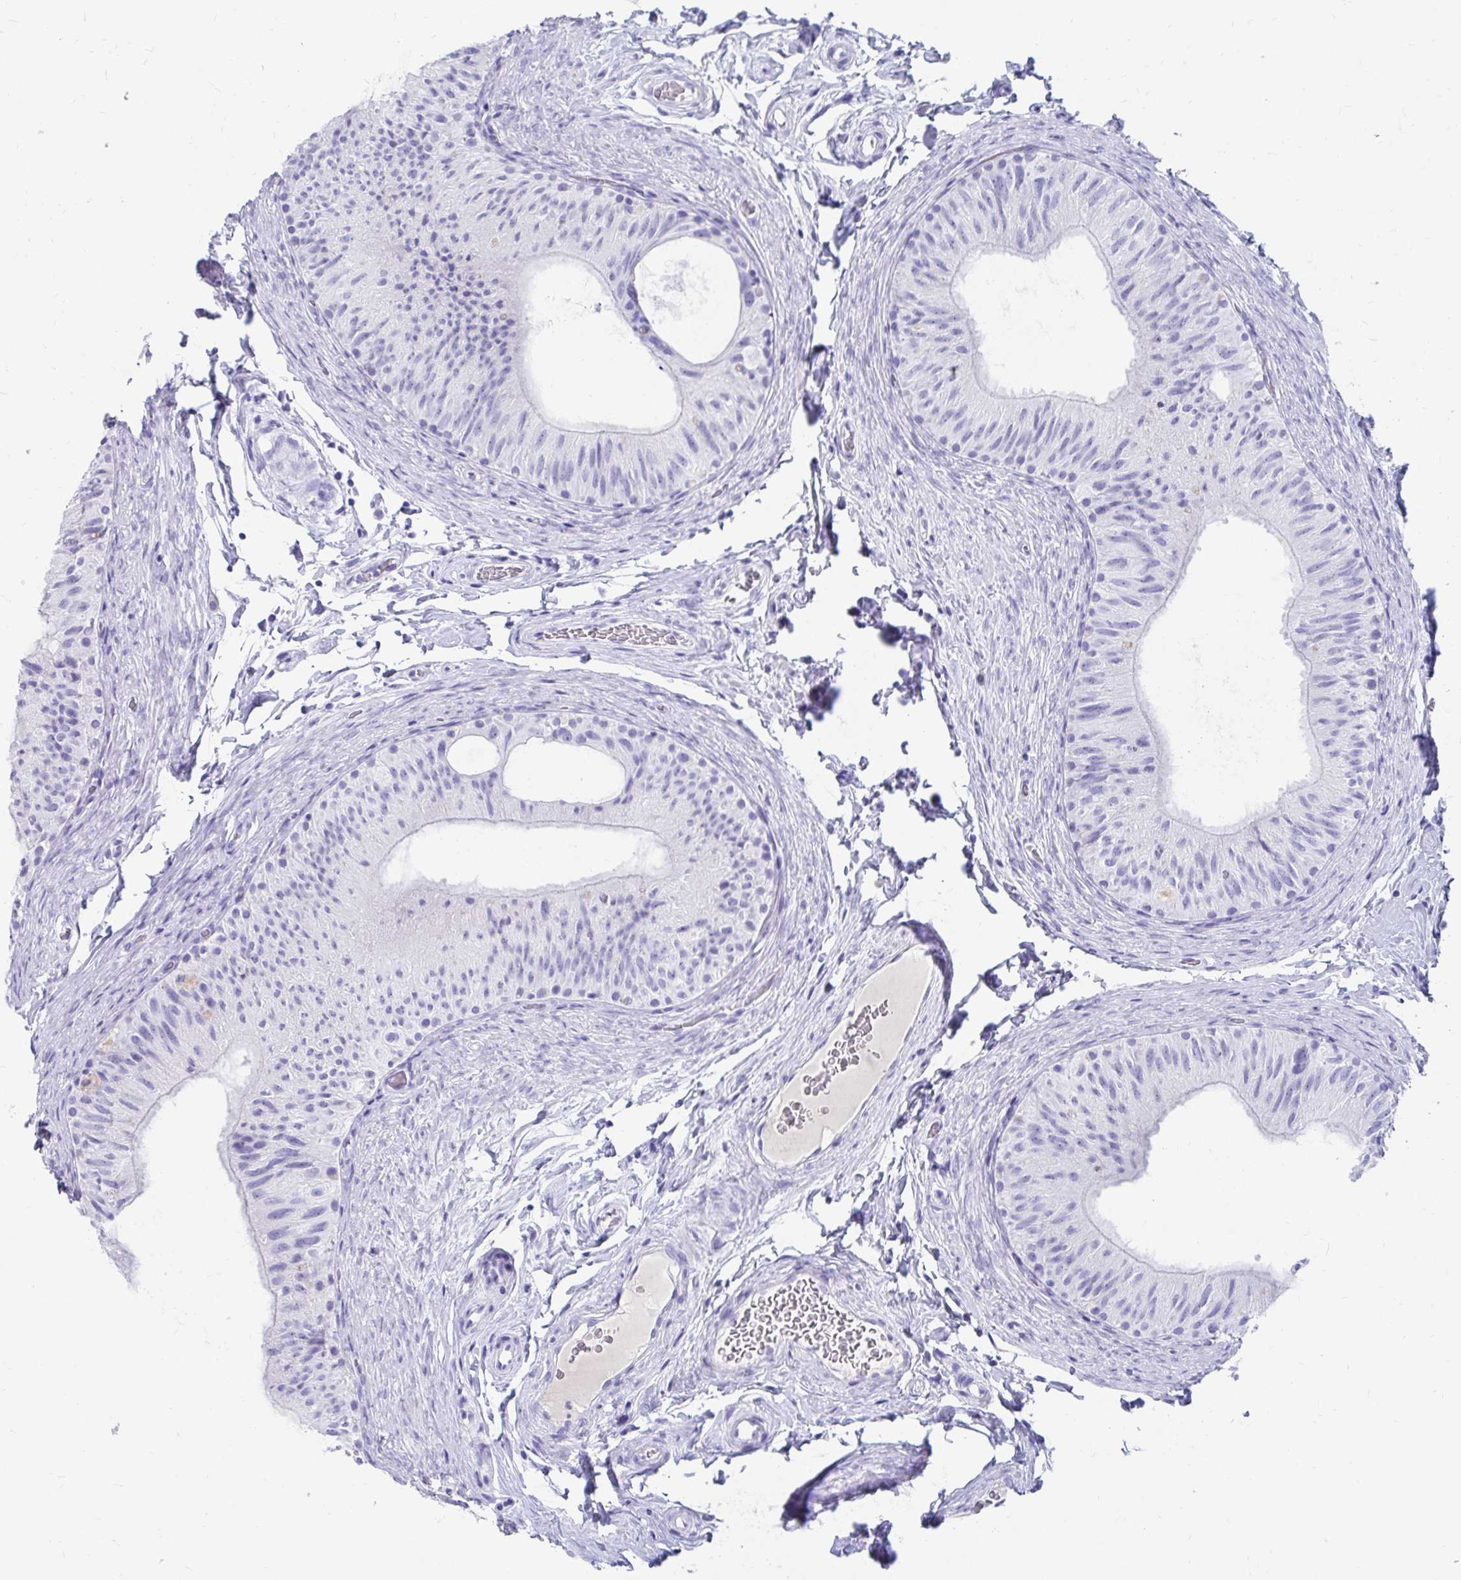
{"staining": {"intensity": "negative", "quantity": "none", "location": "none"}, "tissue": "epididymis", "cell_type": "Glandular cells", "image_type": "normal", "snomed": [{"axis": "morphology", "description": "Normal tissue, NOS"}, {"axis": "topography", "description": "Epididymis, spermatic cord, NOS"}, {"axis": "topography", "description": "Epididymis"}], "caption": "Epididymis stained for a protein using immunohistochemistry (IHC) demonstrates no staining glandular cells.", "gene": "DPEP3", "patient": {"sex": "male", "age": 31}}